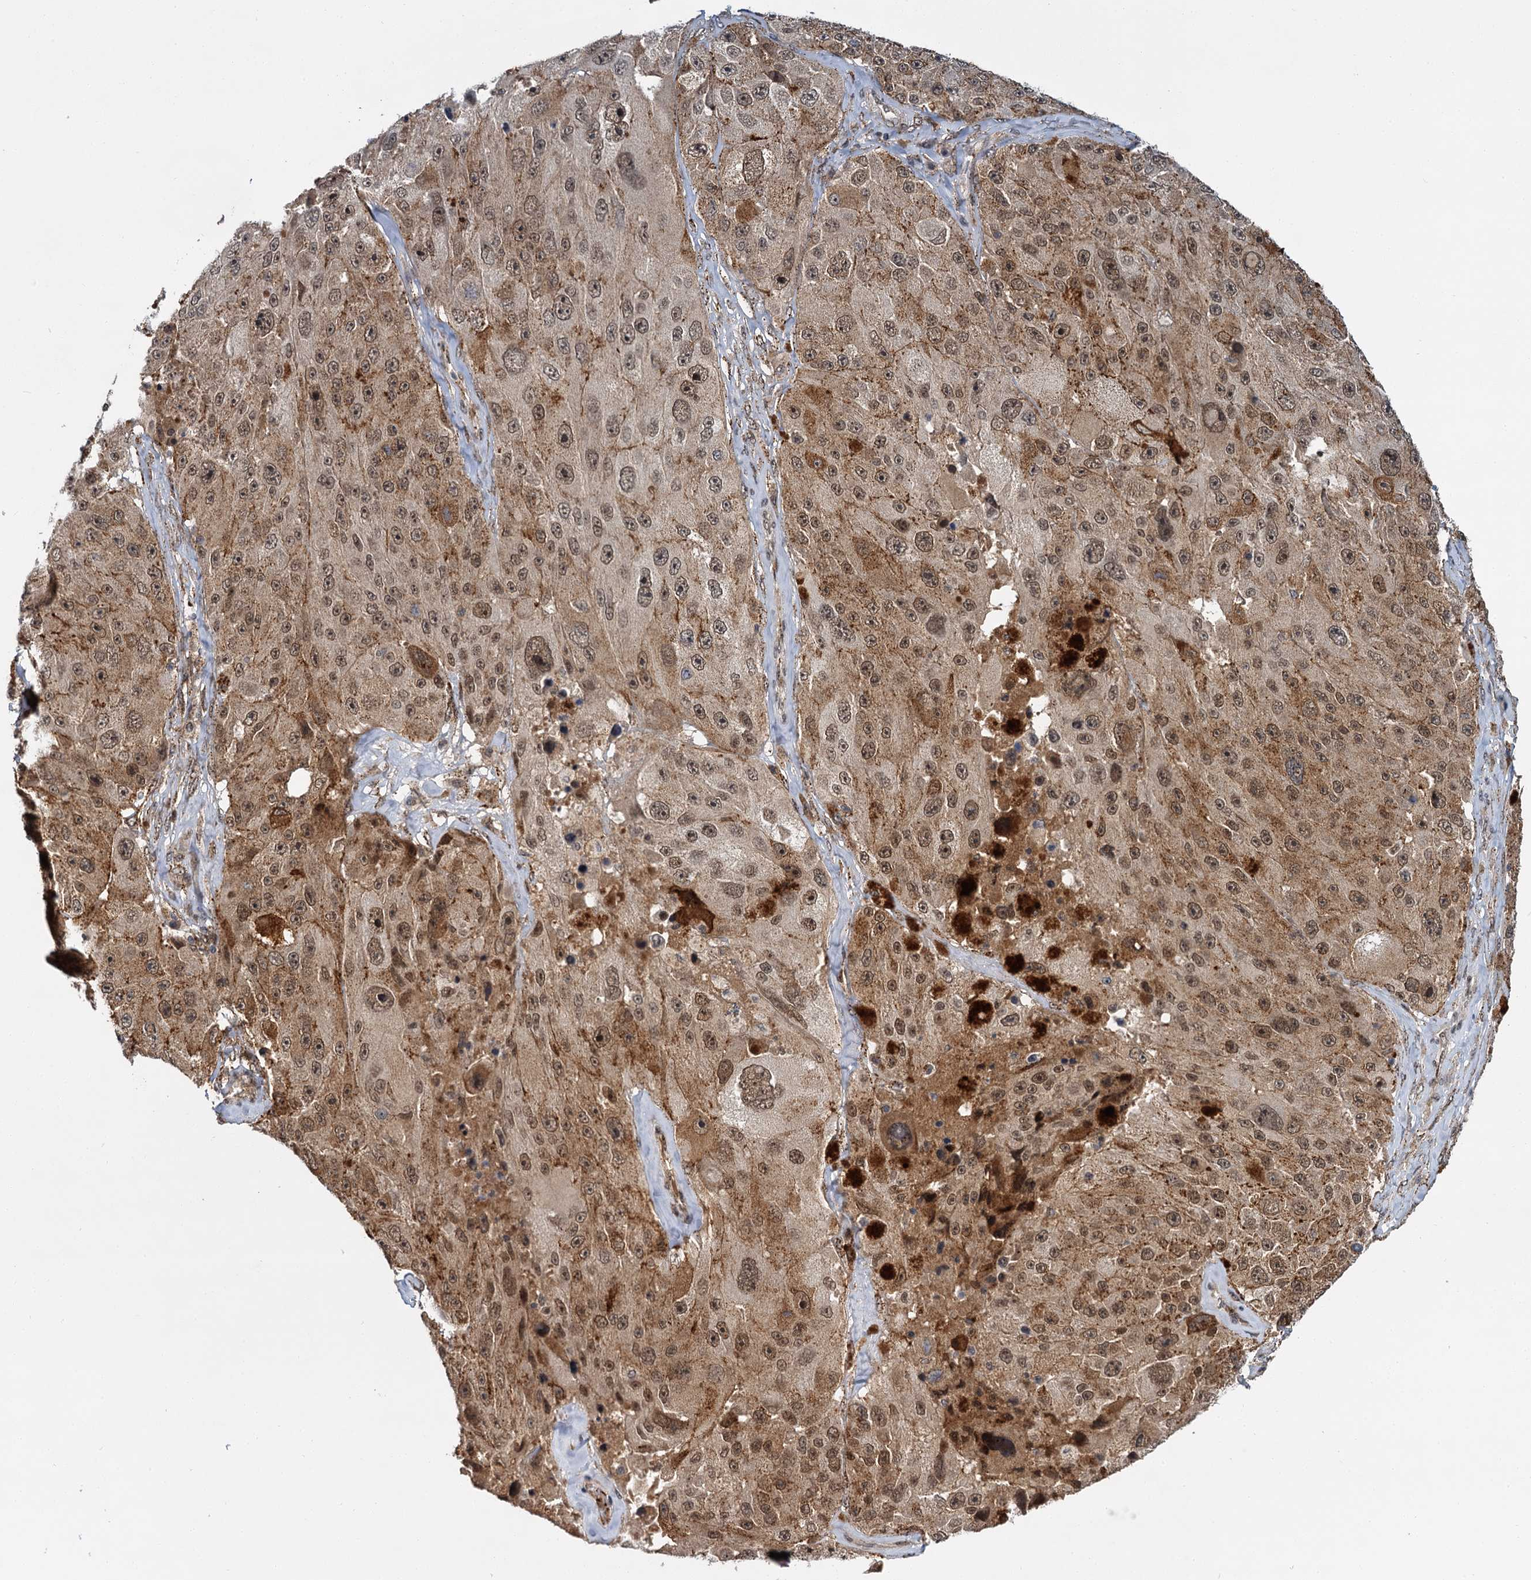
{"staining": {"intensity": "moderate", "quantity": ">75%", "location": "cytoplasmic/membranous,nuclear"}, "tissue": "melanoma", "cell_type": "Tumor cells", "image_type": "cancer", "snomed": [{"axis": "morphology", "description": "Malignant melanoma, Metastatic site"}, {"axis": "topography", "description": "Lymph node"}], "caption": "A brown stain highlights moderate cytoplasmic/membranous and nuclear expression of a protein in melanoma tumor cells. (DAB IHC, brown staining for protein, blue staining for nuclei).", "gene": "MBD6", "patient": {"sex": "male", "age": 62}}